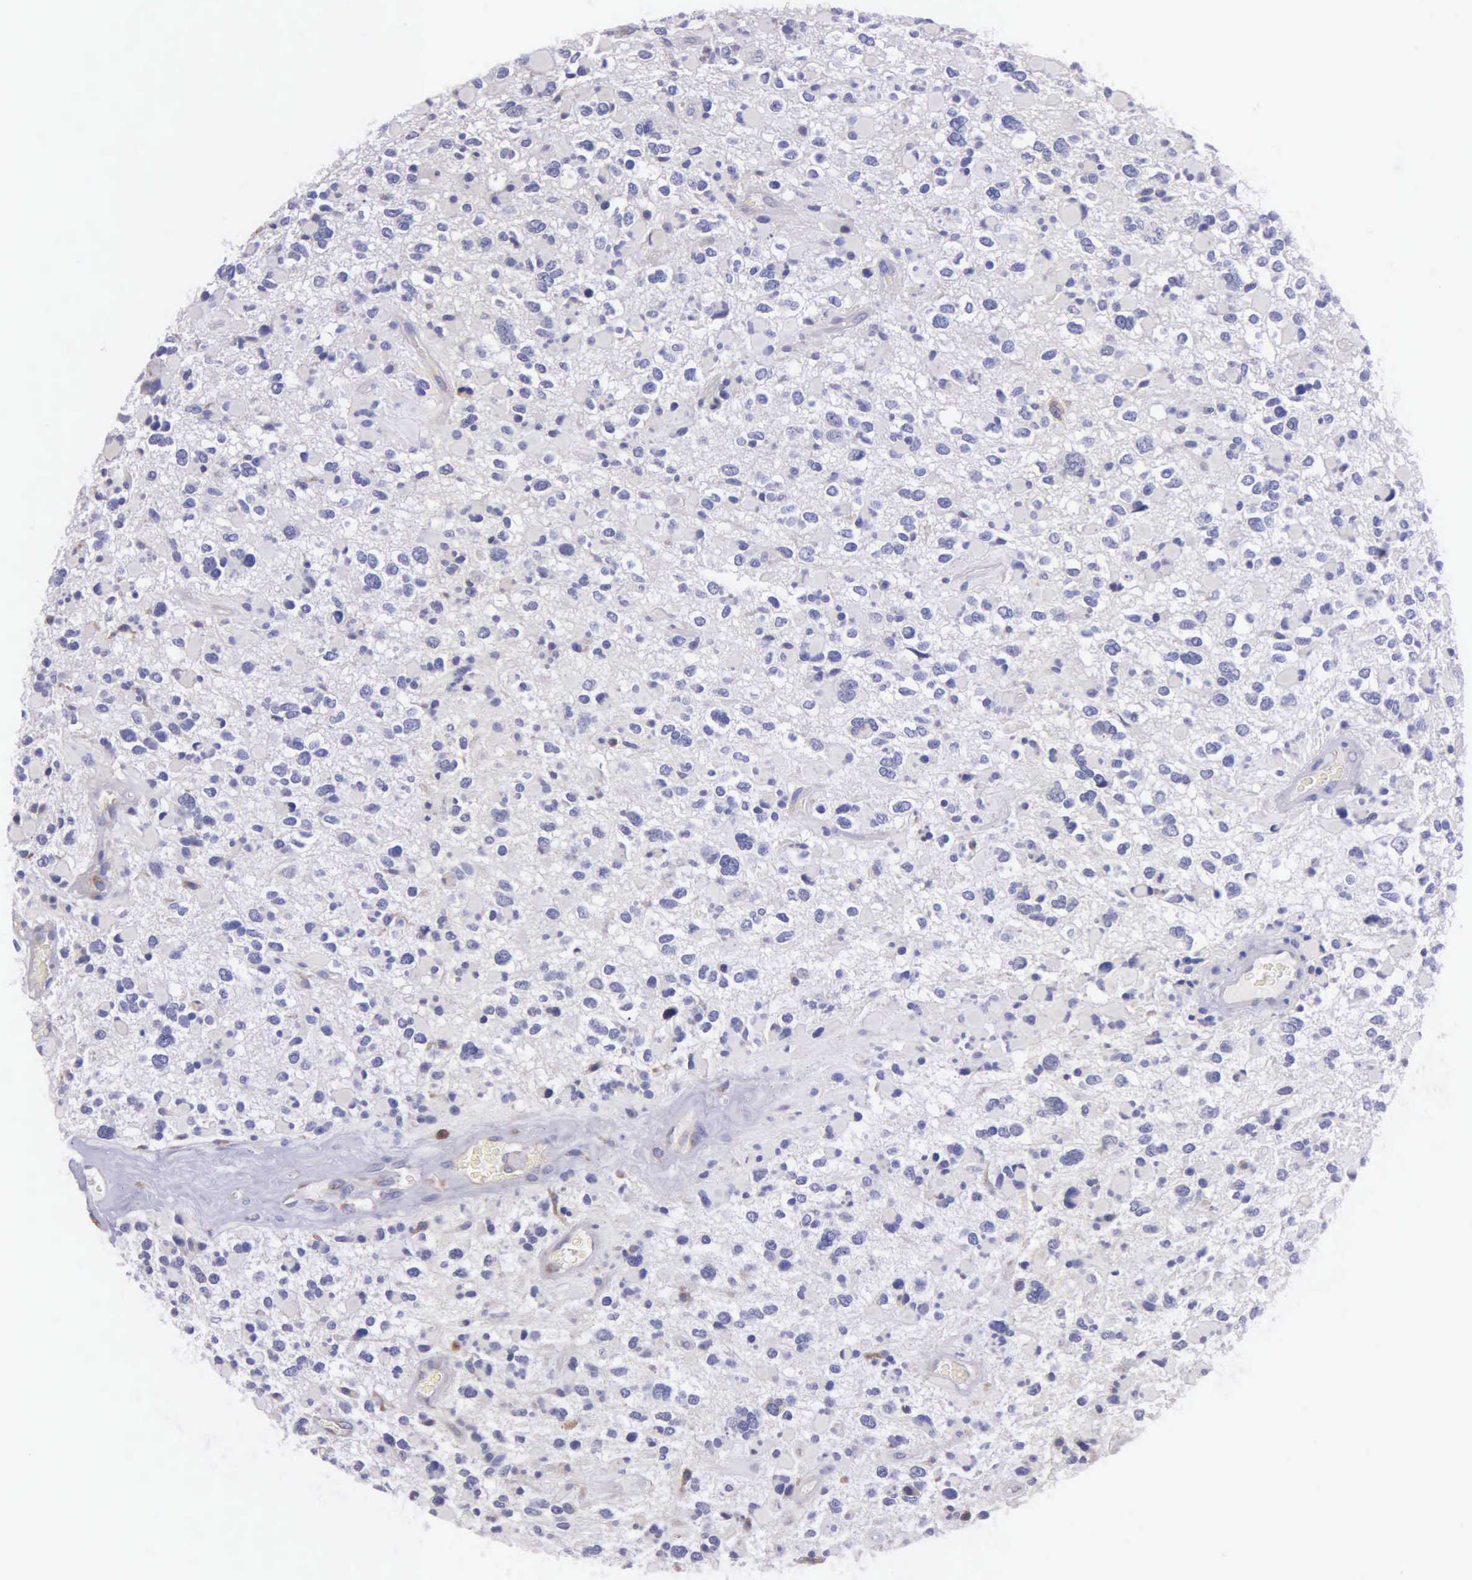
{"staining": {"intensity": "negative", "quantity": "none", "location": "none"}, "tissue": "glioma", "cell_type": "Tumor cells", "image_type": "cancer", "snomed": [{"axis": "morphology", "description": "Glioma, malignant, High grade"}, {"axis": "topography", "description": "Brain"}], "caption": "Immunohistochemical staining of glioma reveals no significant staining in tumor cells.", "gene": "ZC3H12B", "patient": {"sex": "female", "age": 37}}